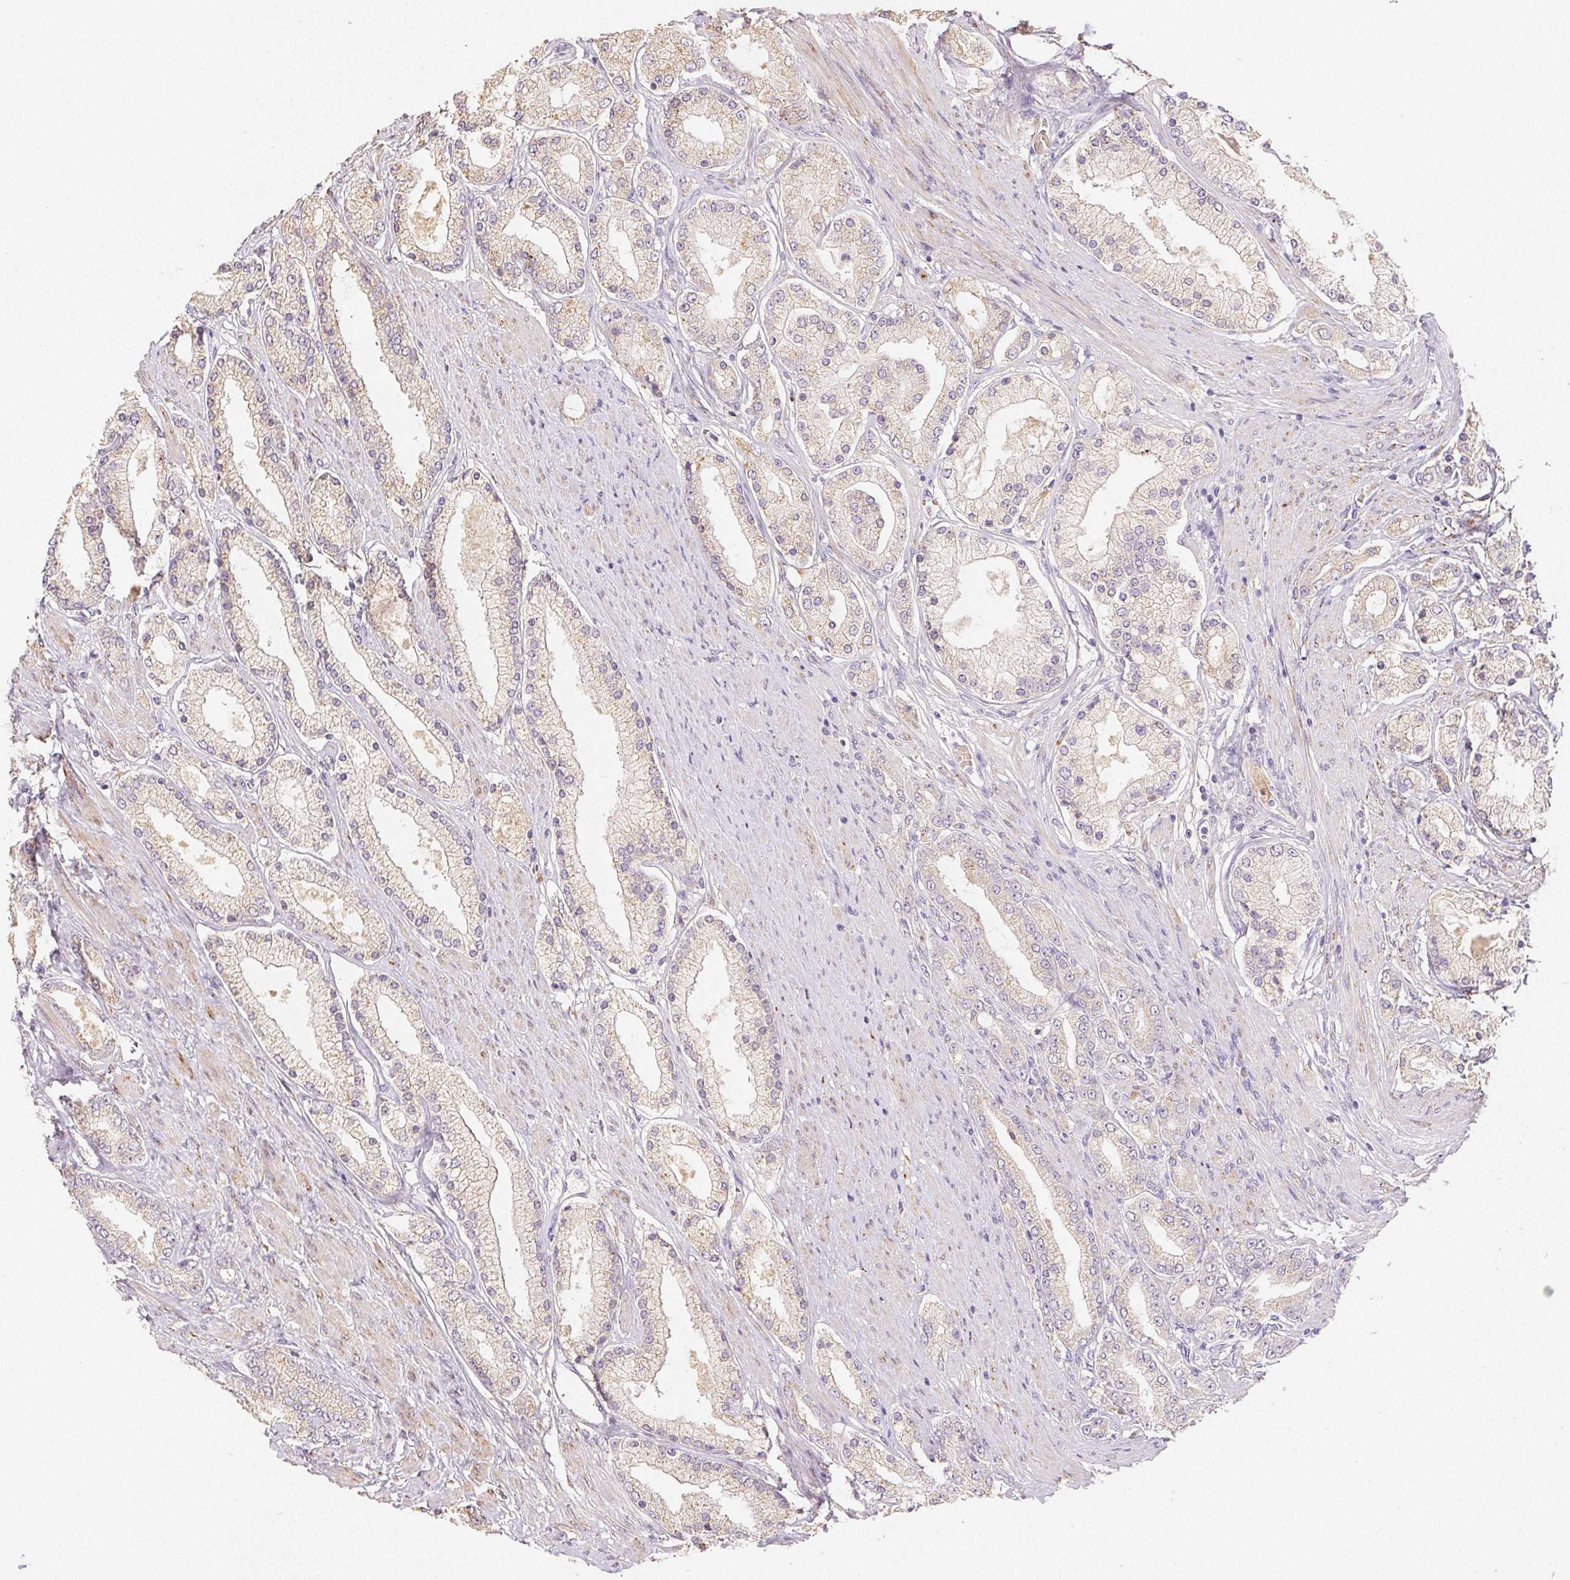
{"staining": {"intensity": "weak", "quantity": "<25%", "location": "cytoplasmic/membranous"}, "tissue": "prostate cancer", "cell_type": "Tumor cells", "image_type": "cancer", "snomed": [{"axis": "morphology", "description": "Adenocarcinoma, High grade"}, {"axis": "topography", "description": "Prostate"}], "caption": "Immunohistochemical staining of adenocarcinoma (high-grade) (prostate) shows no significant staining in tumor cells.", "gene": "ACVR1B", "patient": {"sex": "male", "age": 67}}